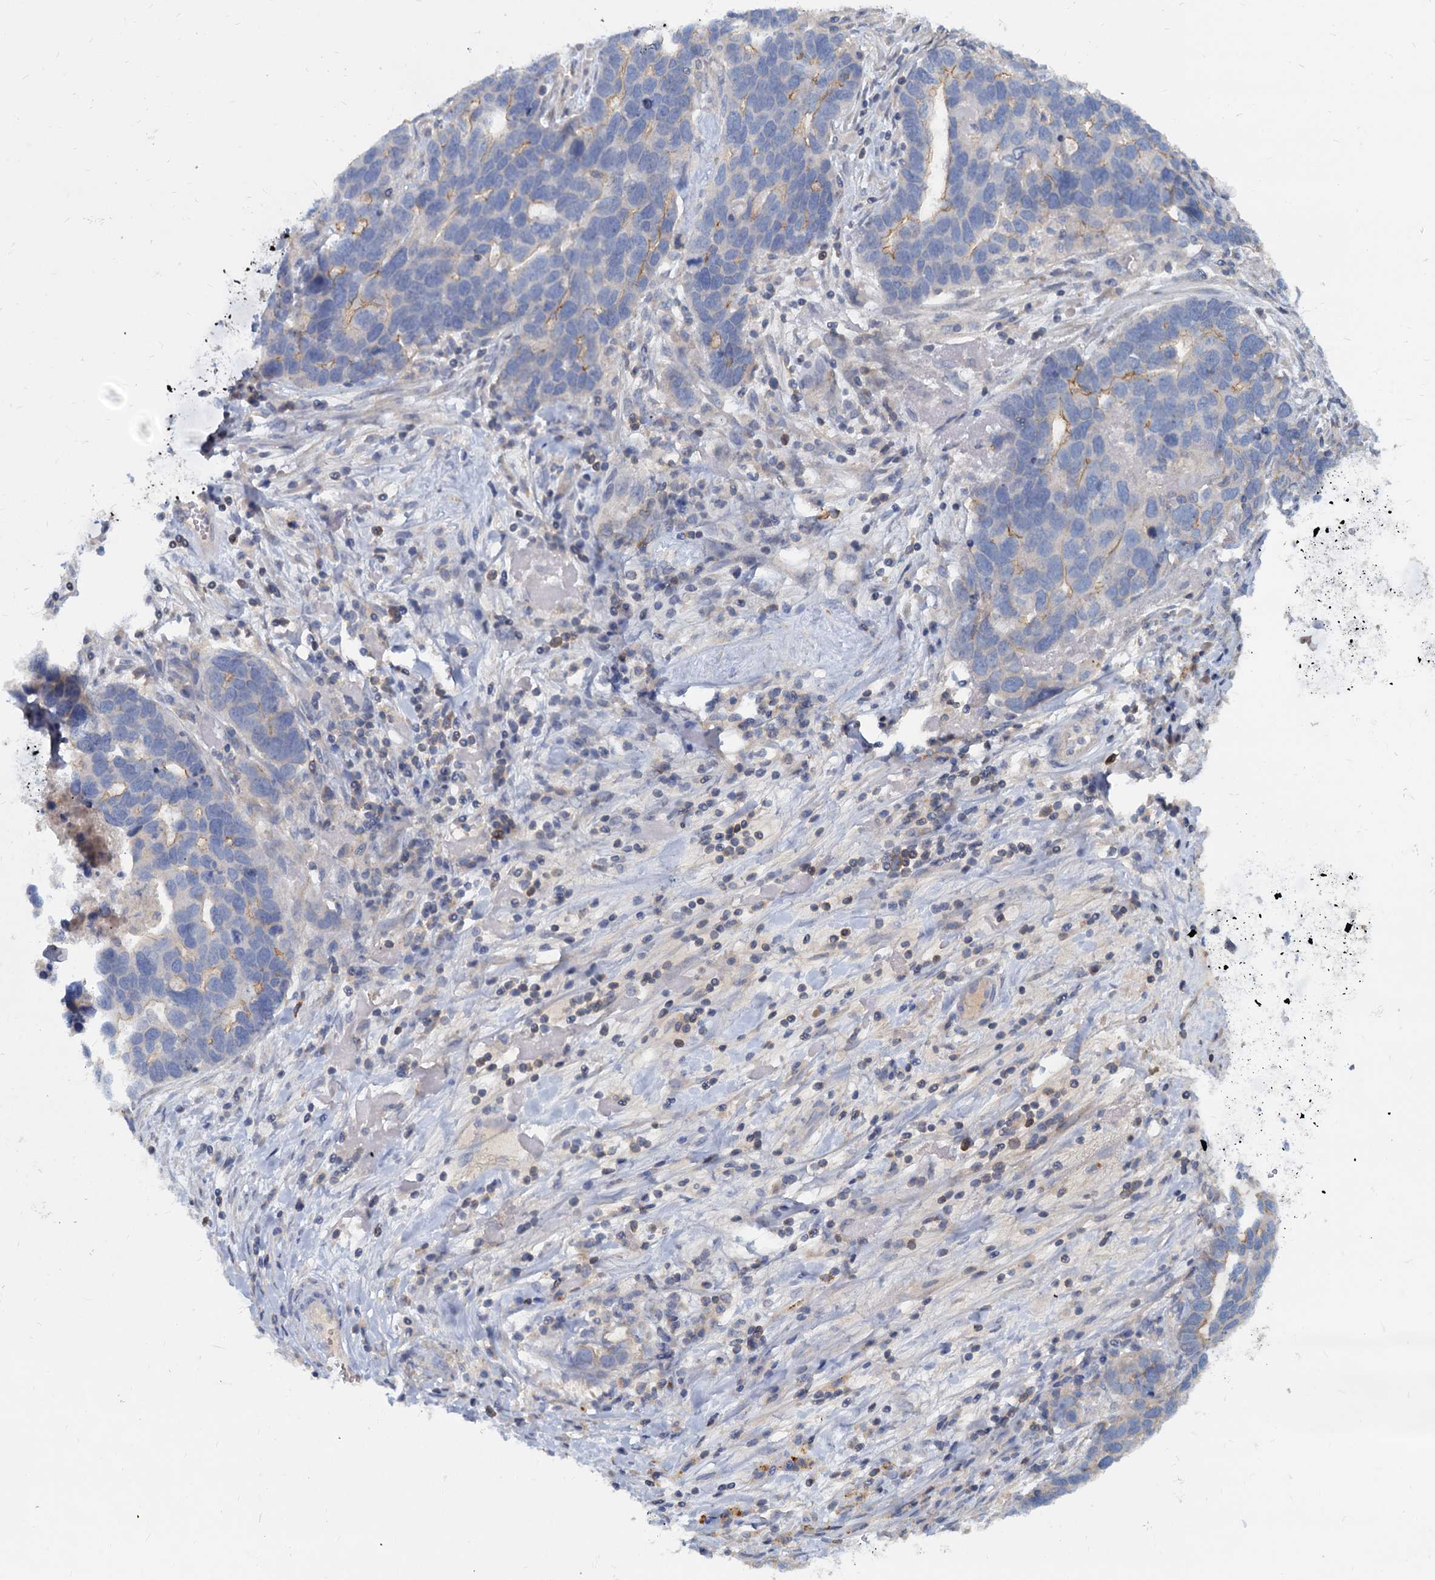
{"staining": {"intensity": "weak", "quantity": "<25%", "location": "cytoplasmic/membranous"}, "tissue": "ovarian cancer", "cell_type": "Tumor cells", "image_type": "cancer", "snomed": [{"axis": "morphology", "description": "Cystadenocarcinoma, serous, NOS"}, {"axis": "topography", "description": "Ovary"}], "caption": "Ovarian serous cystadenocarcinoma was stained to show a protein in brown. There is no significant positivity in tumor cells.", "gene": "ACSM3", "patient": {"sex": "female", "age": 54}}